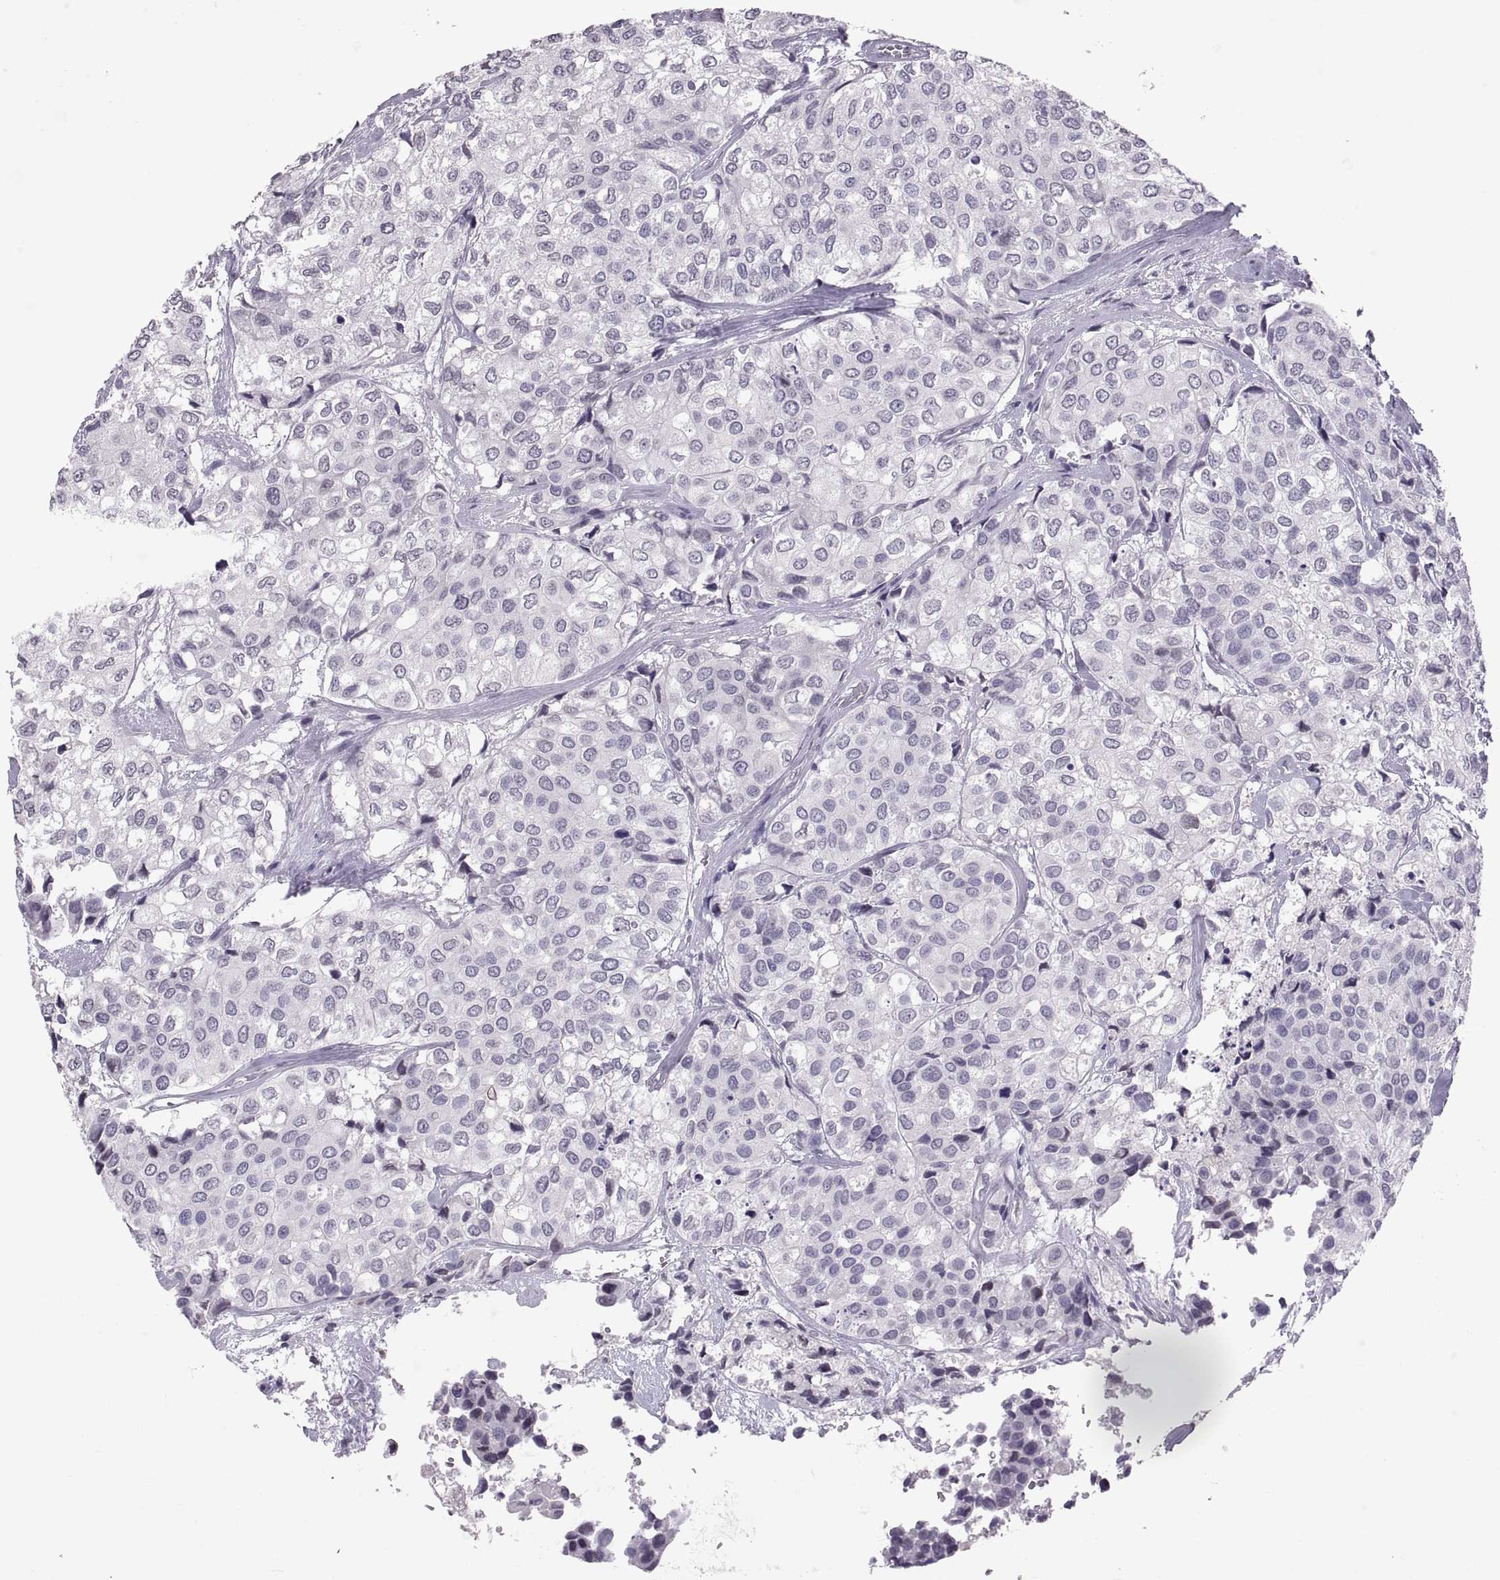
{"staining": {"intensity": "negative", "quantity": "none", "location": "none"}, "tissue": "urothelial cancer", "cell_type": "Tumor cells", "image_type": "cancer", "snomed": [{"axis": "morphology", "description": "Urothelial carcinoma, High grade"}, {"axis": "topography", "description": "Urinary bladder"}], "caption": "Urothelial carcinoma (high-grade) stained for a protein using IHC reveals no expression tumor cells.", "gene": "KRT77", "patient": {"sex": "male", "age": 73}}